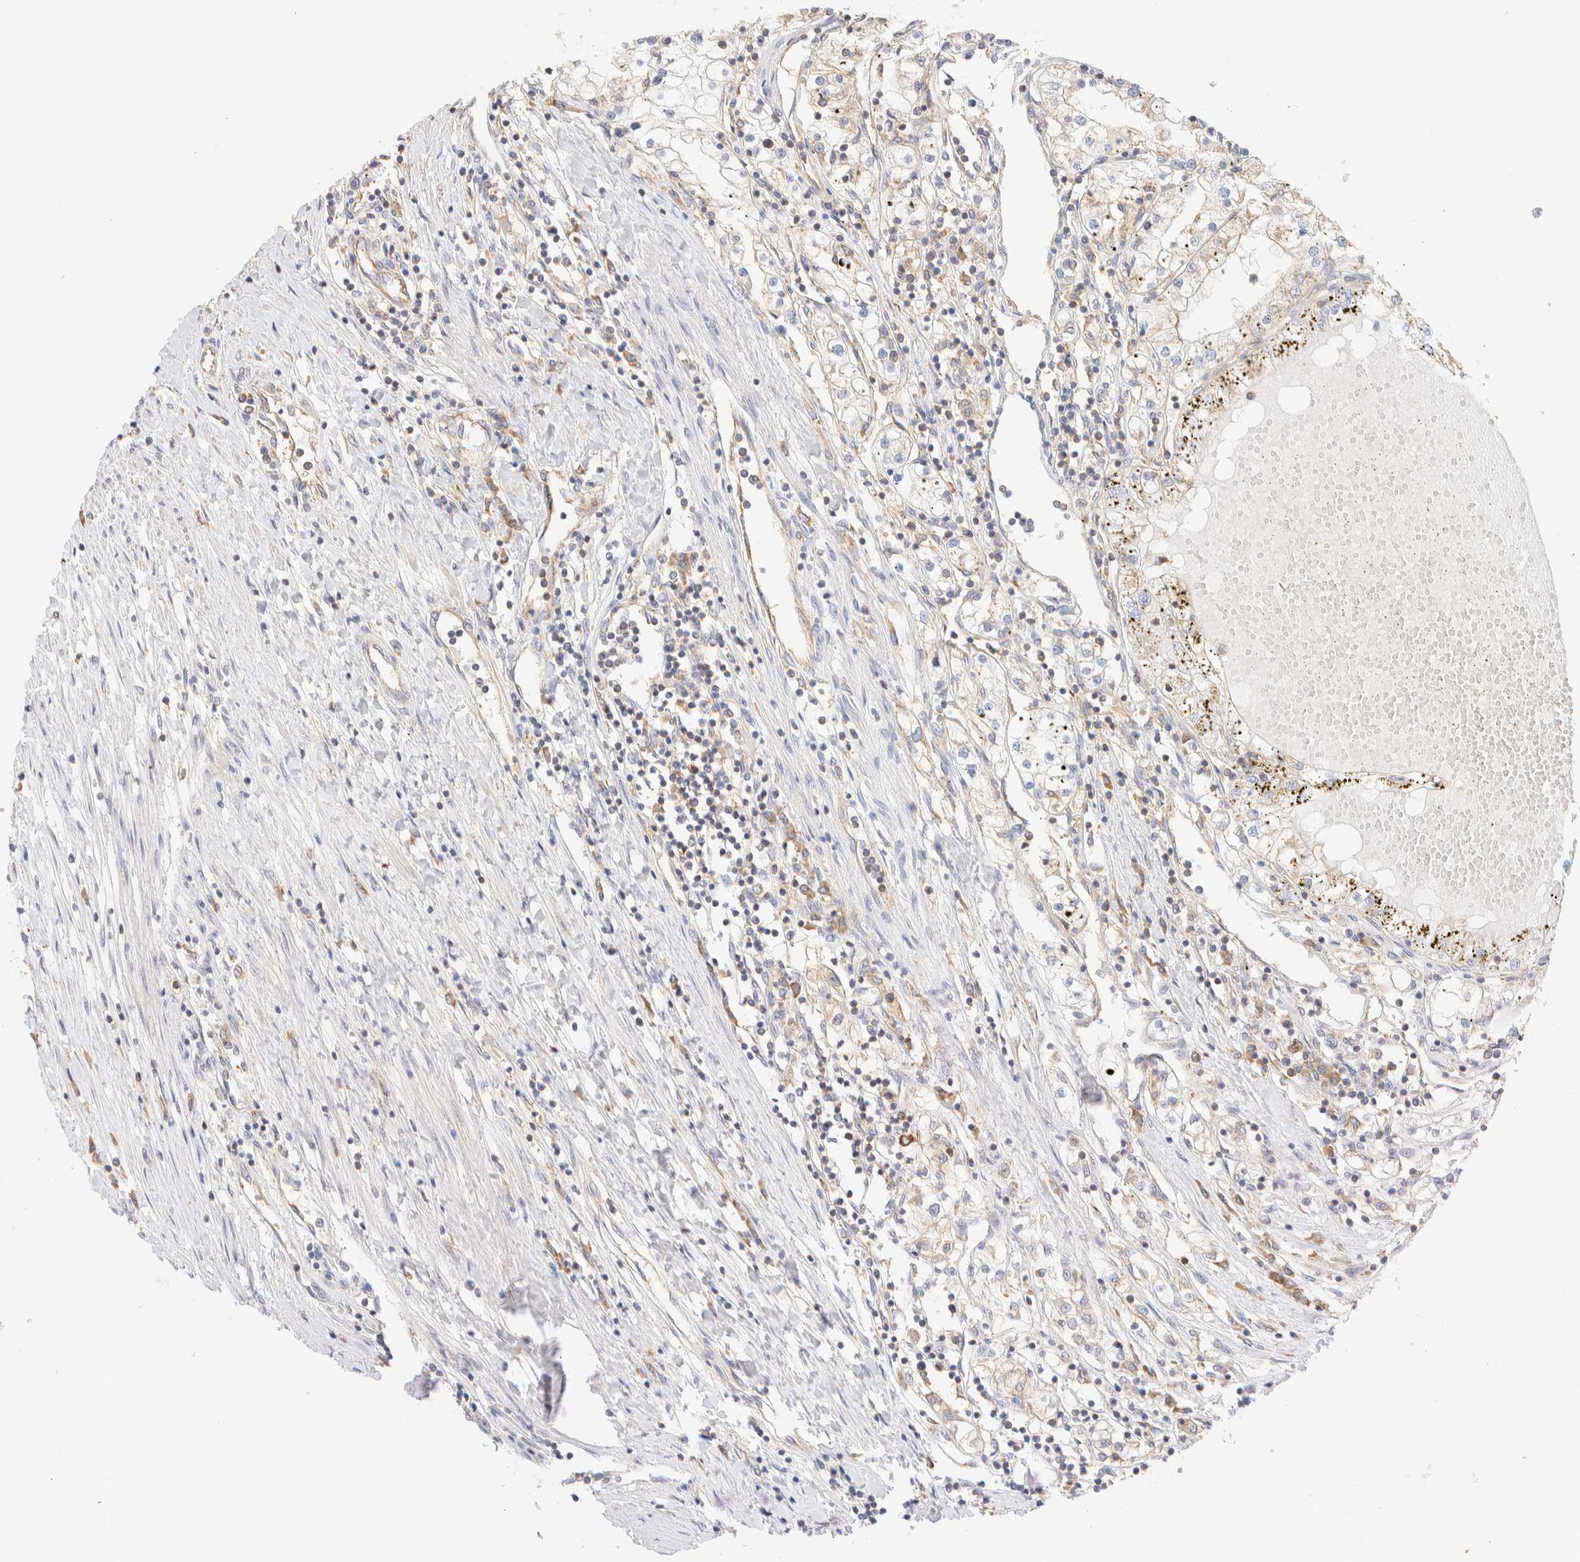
{"staining": {"intensity": "weak", "quantity": "<25%", "location": "cytoplasmic/membranous"}, "tissue": "renal cancer", "cell_type": "Tumor cells", "image_type": "cancer", "snomed": [{"axis": "morphology", "description": "Adenocarcinoma, NOS"}, {"axis": "topography", "description": "Kidney"}], "caption": "Renal cancer (adenocarcinoma) was stained to show a protein in brown. There is no significant positivity in tumor cells. The staining was performed using DAB (3,3'-diaminobenzidine) to visualize the protein expression in brown, while the nuclei were stained in blue with hematoxylin (Magnification: 20x).", "gene": "TBC1D8B", "patient": {"sex": "male", "age": 68}}